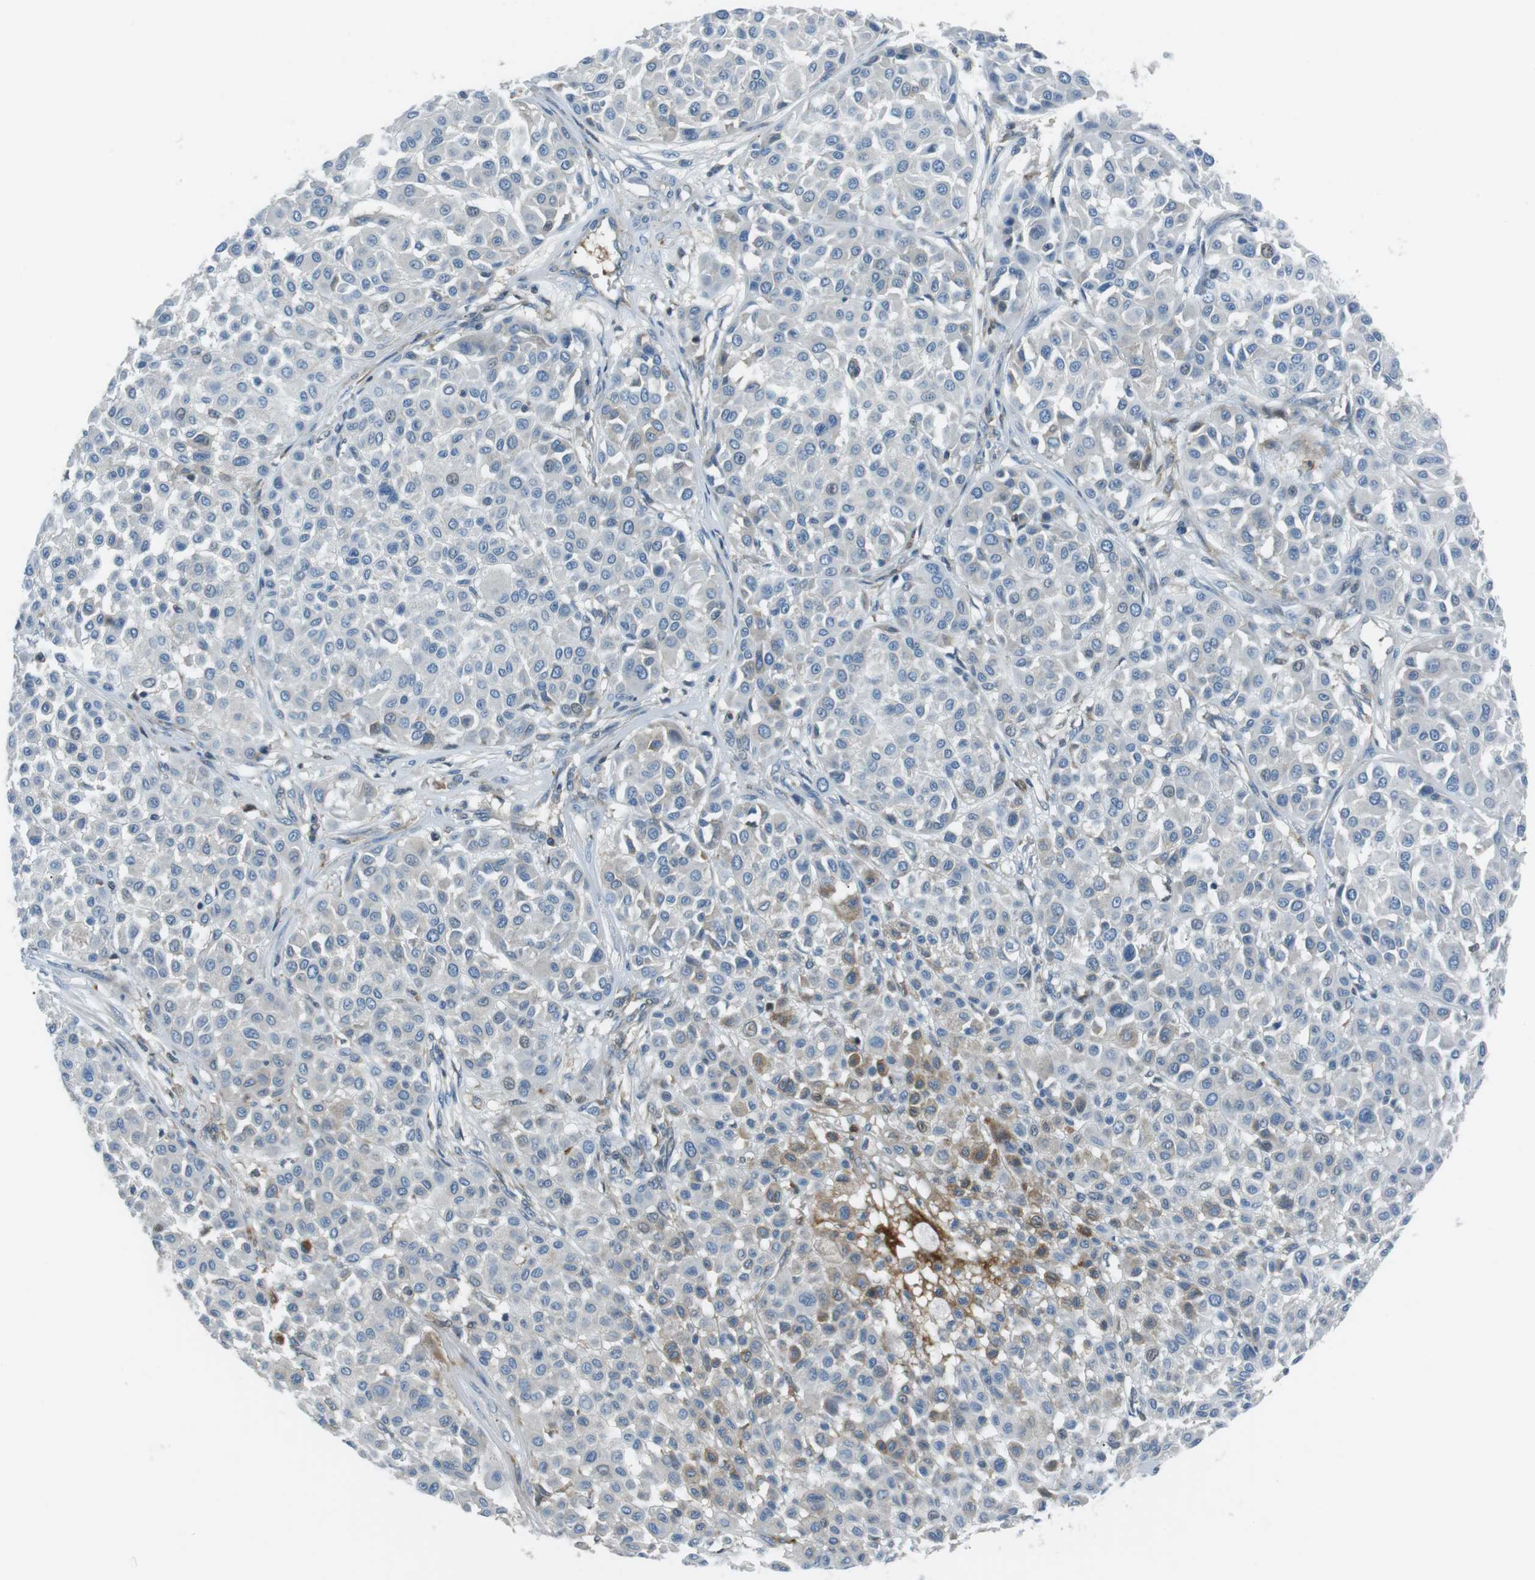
{"staining": {"intensity": "negative", "quantity": "none", "location": "none"}, "tissue": "melanoma", "cell_type": "Tumor cells", "image_type": "cancer", "snomed": [{"axis": "morphology", "description": "Malignant melanoma, Metastatic site"}, {"axis": "topography", "description": "Soft tissue"}], "caption": "Immunohistochemical staining of human malignant melanoma (metastatic site) exhibits no significant expression in tumor cells.", "gene": "ARVCF", "patient": {"sex": "male", "age": 41}}